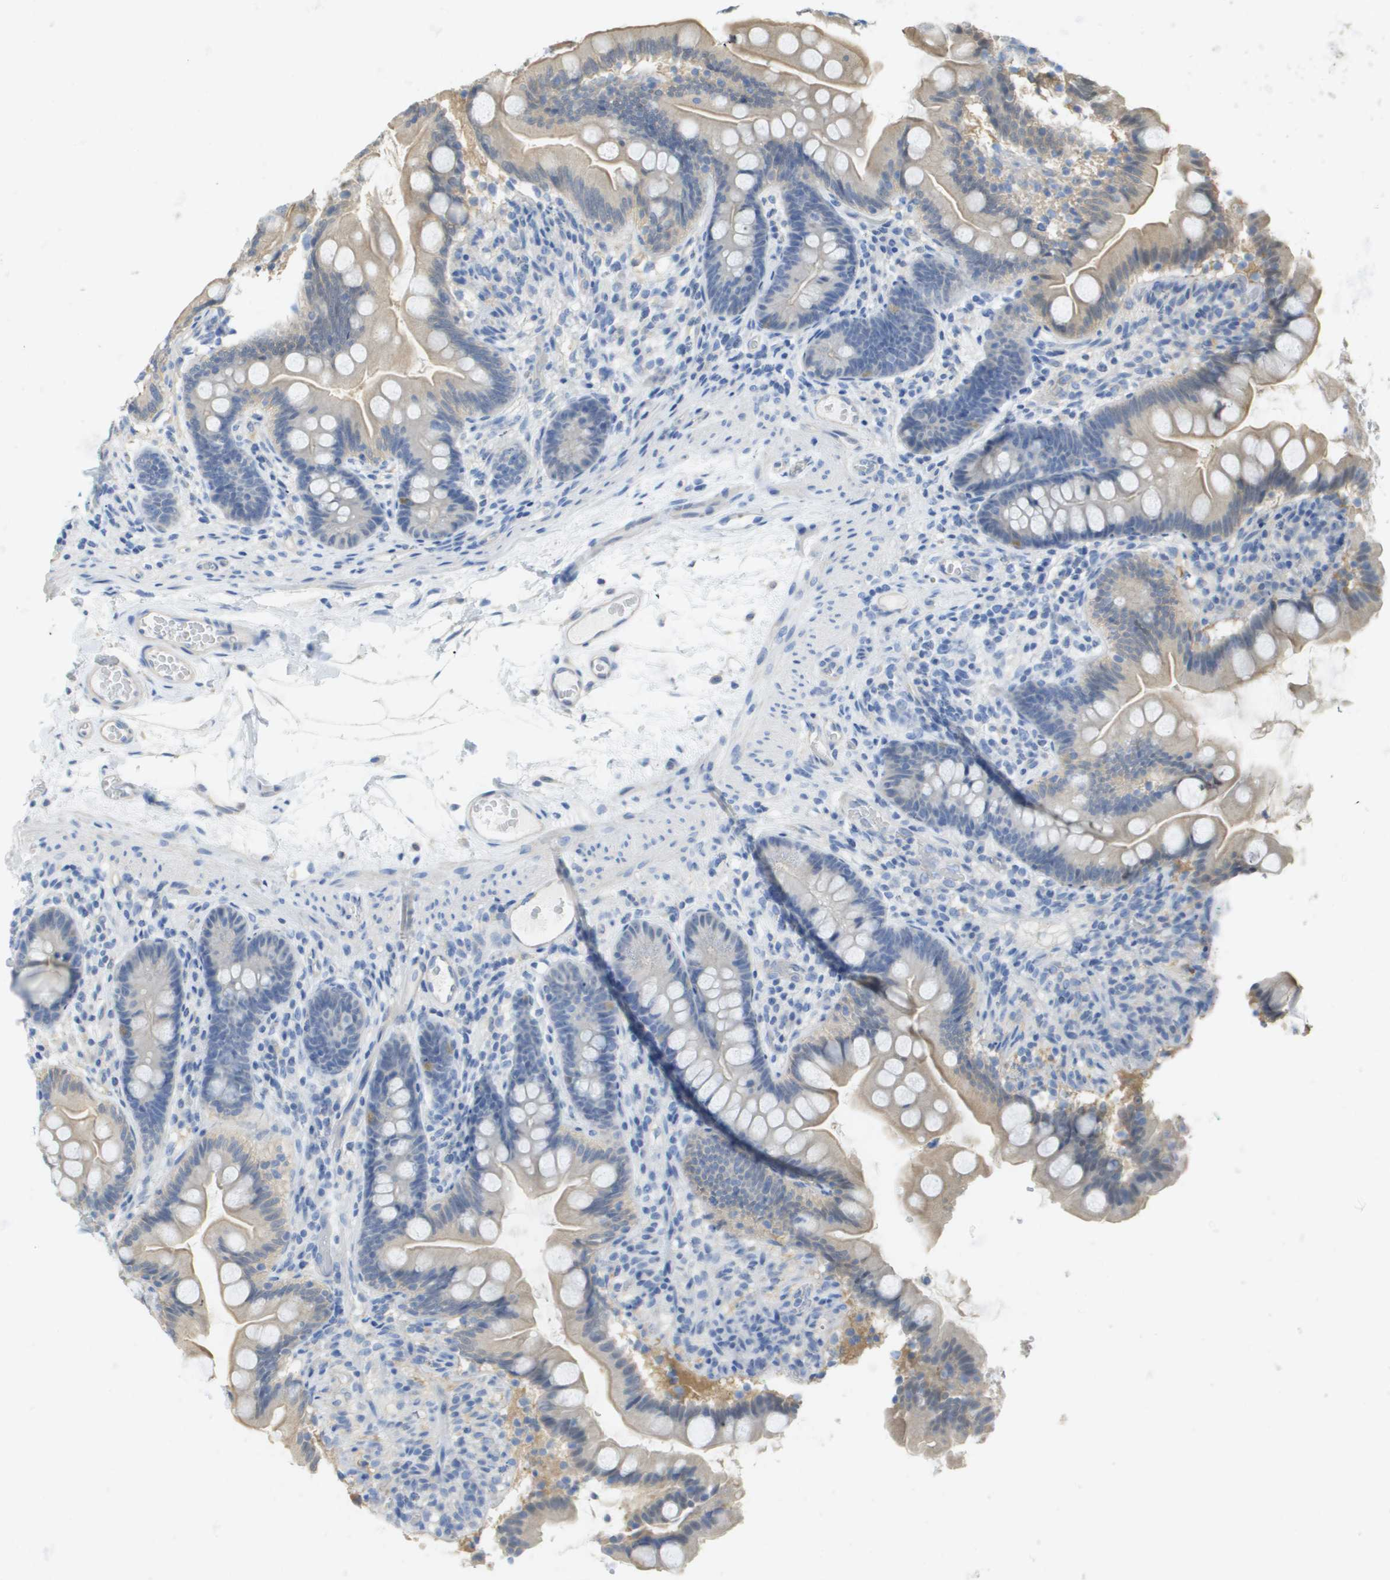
{"staining": {"intensity": "weak", "quantity": "<25%", "location": "cytoplasmic/membranous"}, "tissue": "small intestine", "cell_type": "Glandular cells", "image_type": "normal", "snomed": [{"axis": "morphology", "description": "Normal tissue, NOS"}, {"axis": "topography", "description": "Small intestine"}], "caption": "The image shows no significant expression in glandular cells of small intestine.", "gene": "MYL3", "patient": {"sex": "female", "age": 56}}